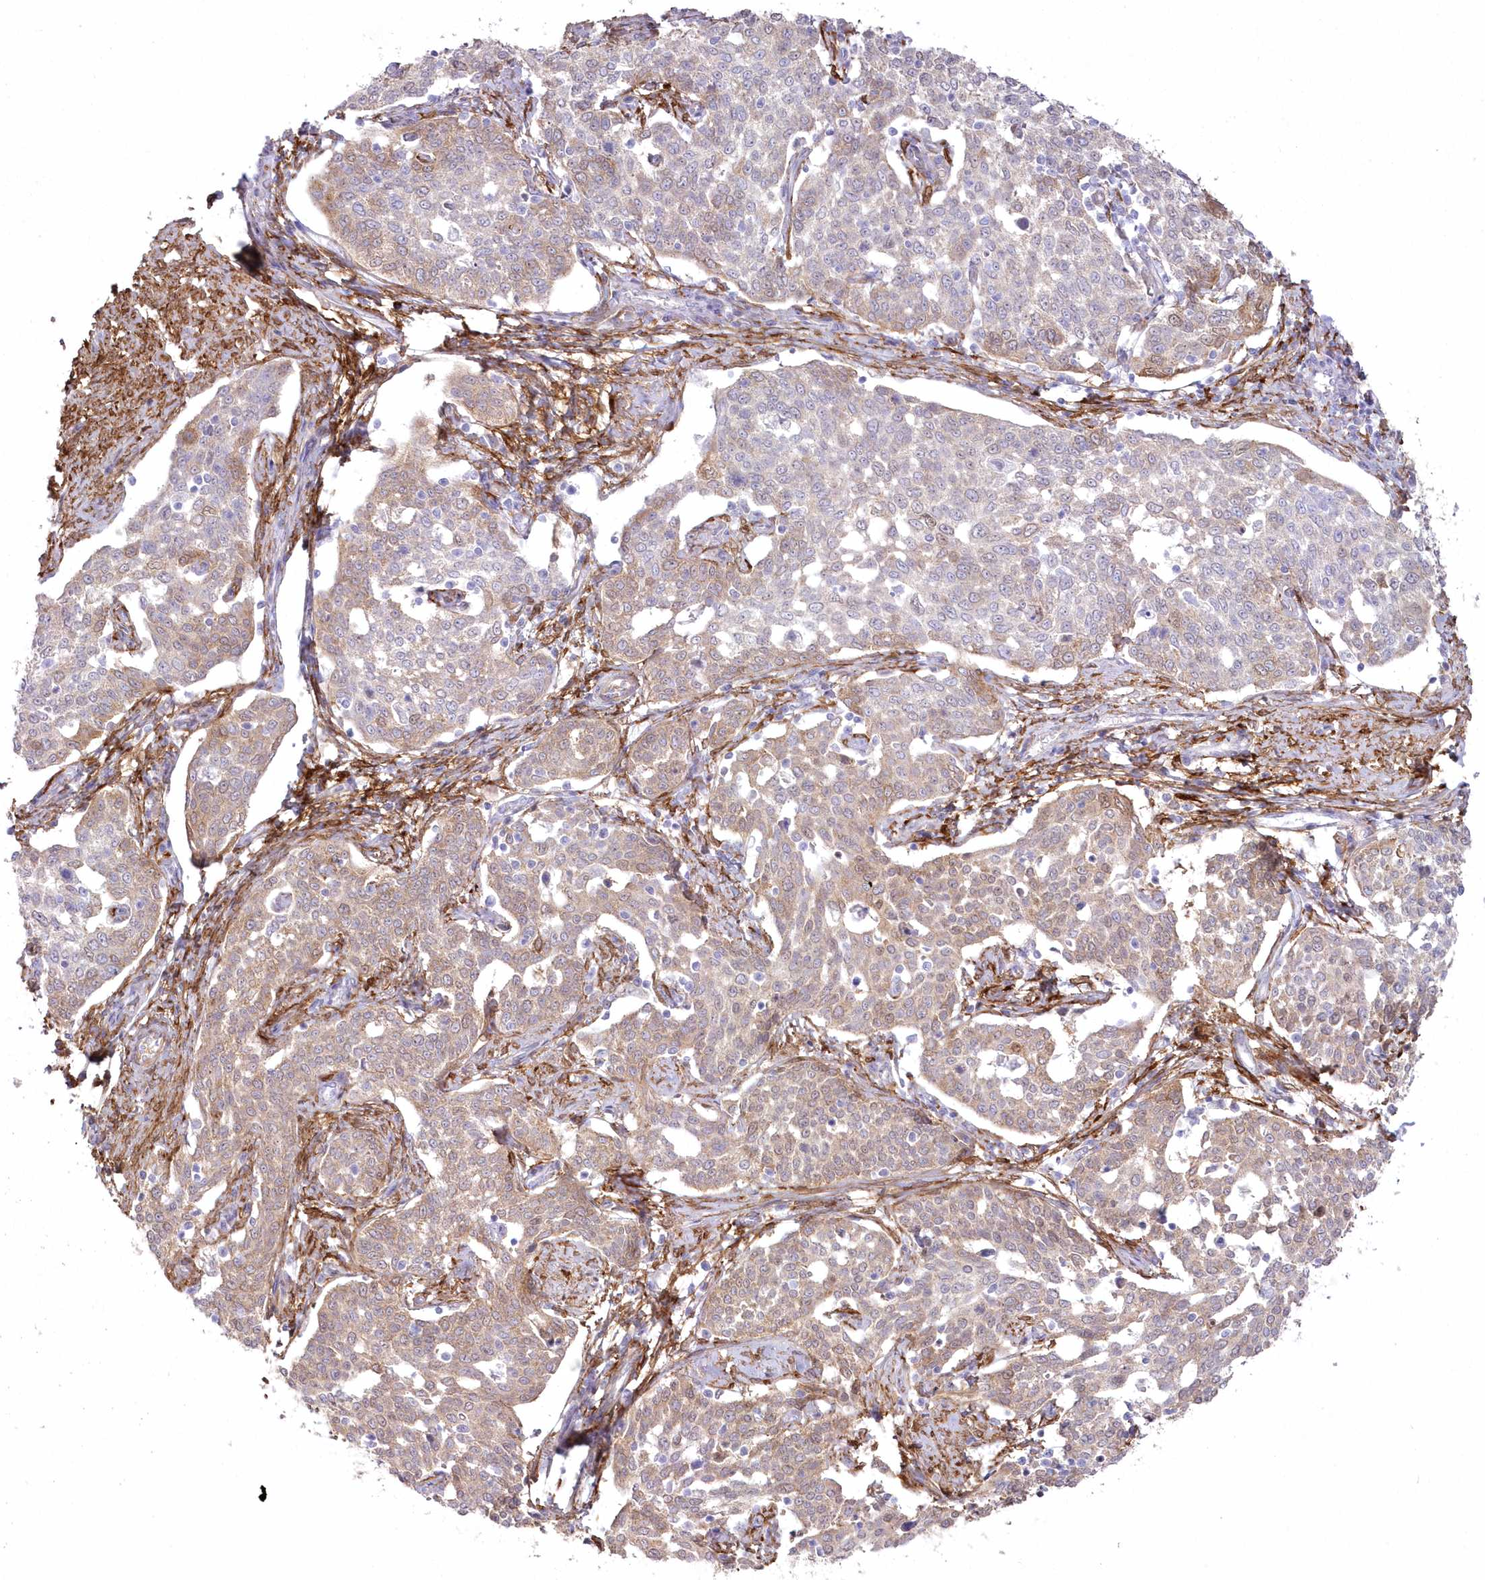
{"staining": {"intensity": "moderate", "quantity": ">75%", "location": "cytoplasmic/membranous"}, "tissue": "cervical cancer", "cell_type": "Tumor cells", "image_type": "cancer", "snomed": [{"axis": "morphology", "description": "Squamous cell carcinoma, NOS"}, {"axis": "topography", "description": "Cervix"}], "caption": "There is medium levels of moderate cytoplasmic/membranous positivity in tumor cells of squamous cell carcinoma (cervical), as demonstrated by immunohistochemical staining (brown color).", "gene": "SH3PXD2B", "patient": {"sex": "female", "age": 34}}